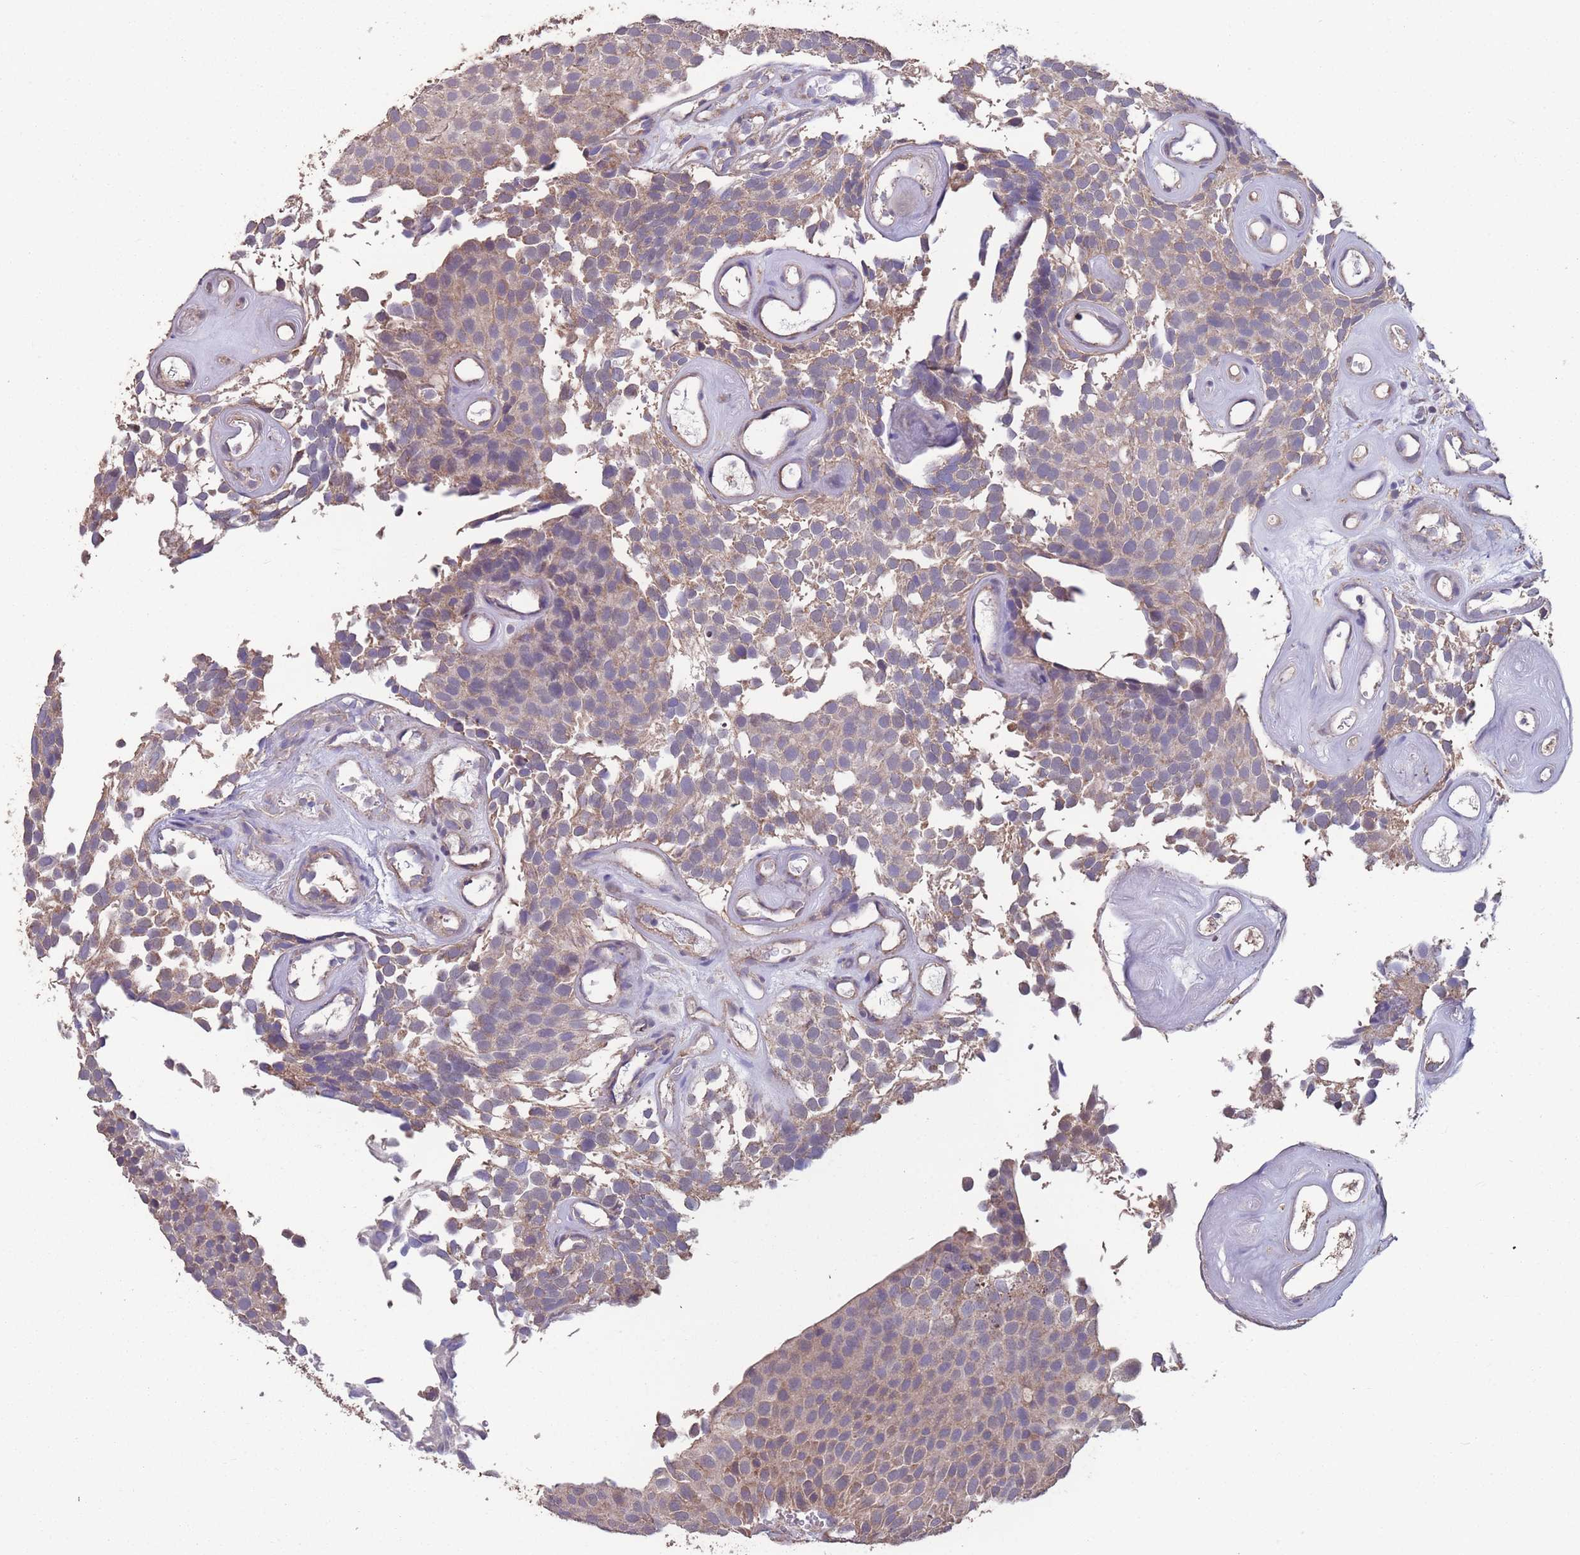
{"staining": {"intensity": "weak", "quantity": "<25%", "location": "cytoplasmic/membranous"}, "tissue": "urothelial cancer", "cell_type": "Tumor cells", "image_type": "cancer", "snomed": [{"axis": "morphology", "description": "Urothelial carcinoma, Low grade"}, {"axis": "topography", "description": "Urinary bladder"}], "caption": "Immunohistochemical staining of human urothelial cancer reveals no significant positivity in tumor cells.", "gene": "NUDT21", "patient": {"sex": "male", "age": 89}}